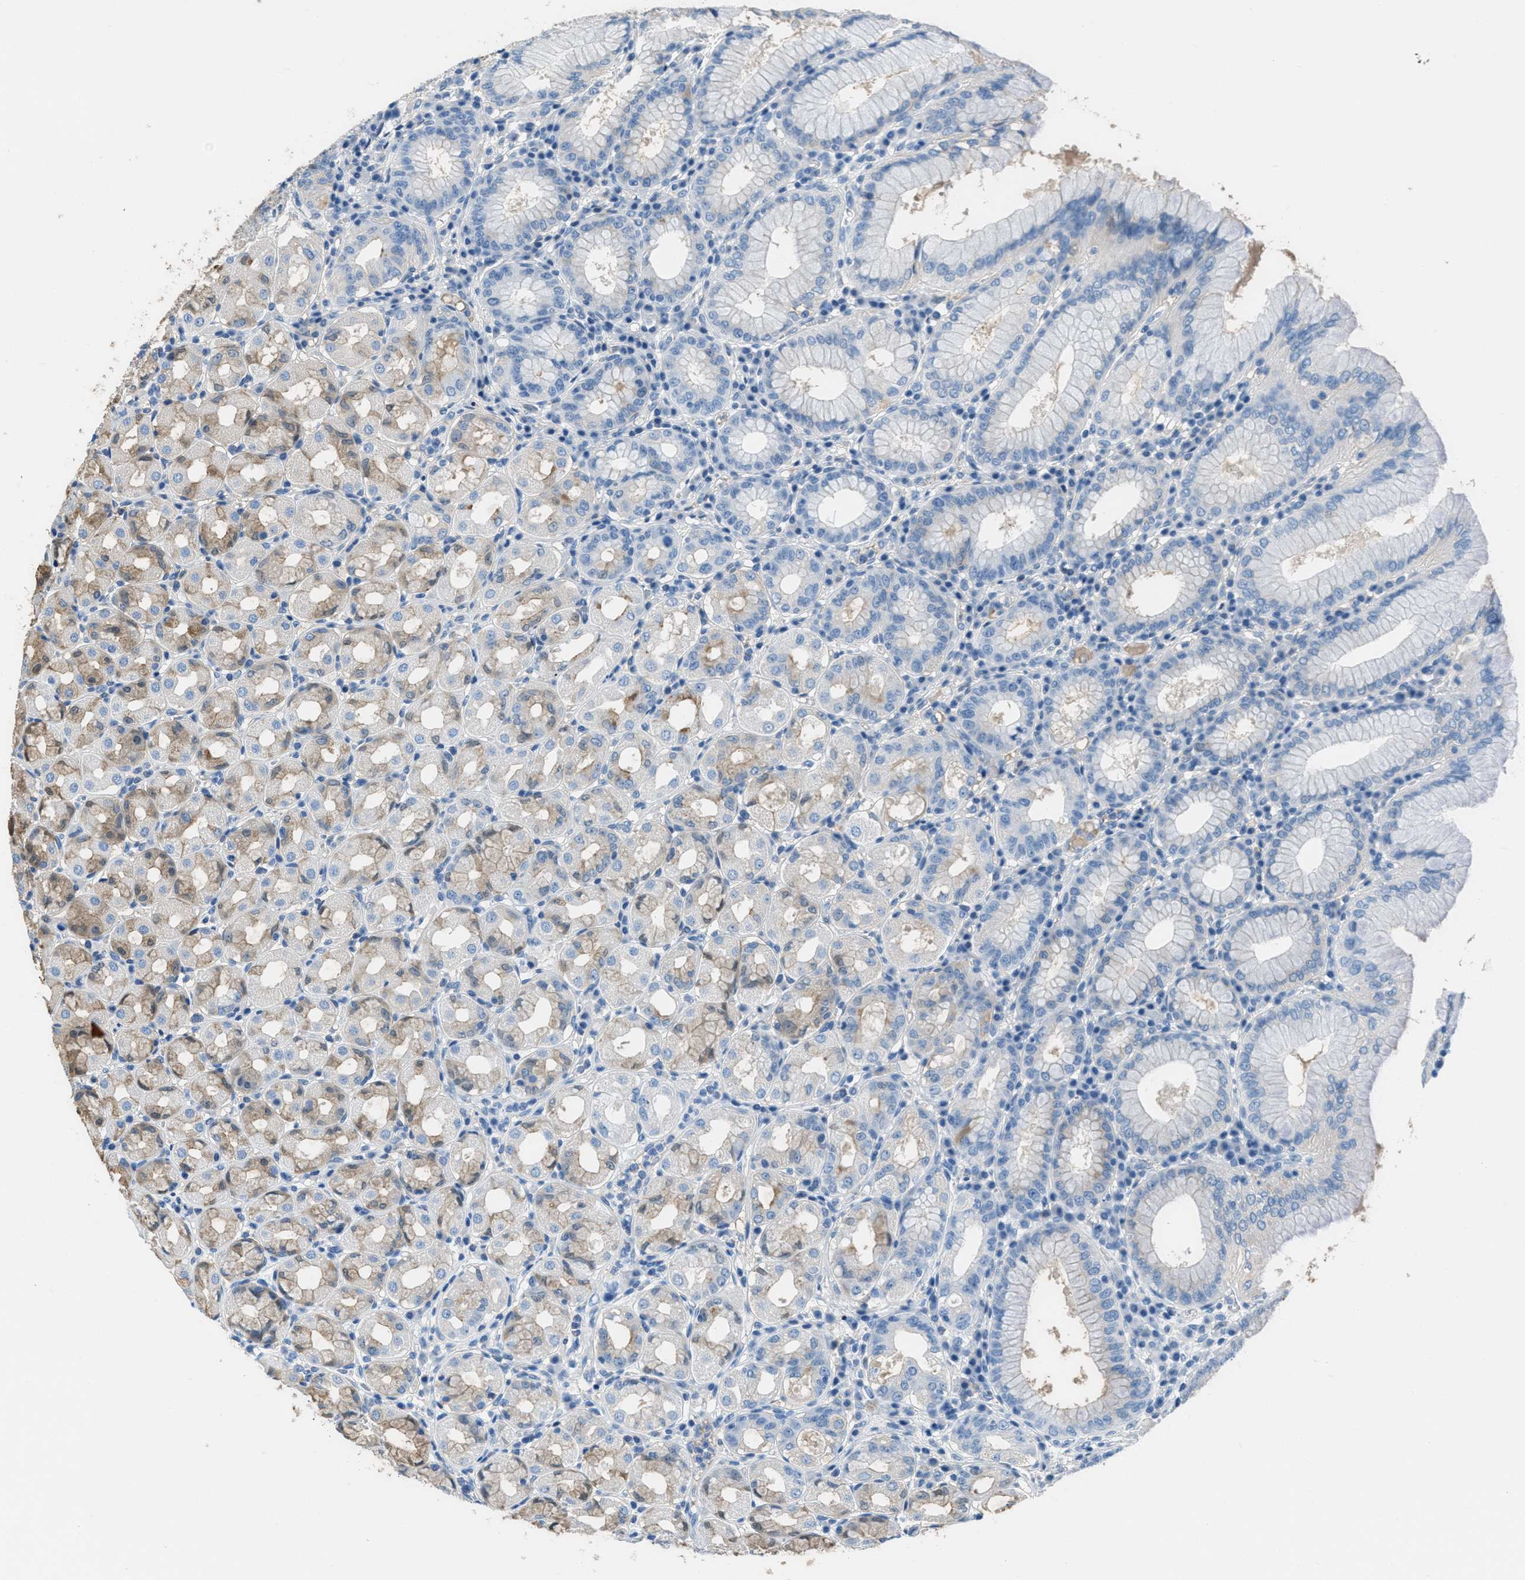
{"staining": {"intensity": "weak", "quantity": "<25%", "location": "cytoplasmic/membranous"}, "tissue": "stomach", "cell_type": "Glandular cells", "image_type": "normal", "snomed": [{"axis": "morphology", "description": "Normal tissue, NOS"}, {"axis": "topography", "description": "Stomach"}, {"axis": "topography", "description": "Stomach, lower"}], "caption": "Stomach was stained to show a protein in brown. There is no significant positivity in glandular cells. Brightfield microscopy of immunohistochemistry stained with DAB (brown) and hematoxylin (blue), captured at high magnification.", "gene": "MGARP", "patient": {"sex": "female", "age": 56}}